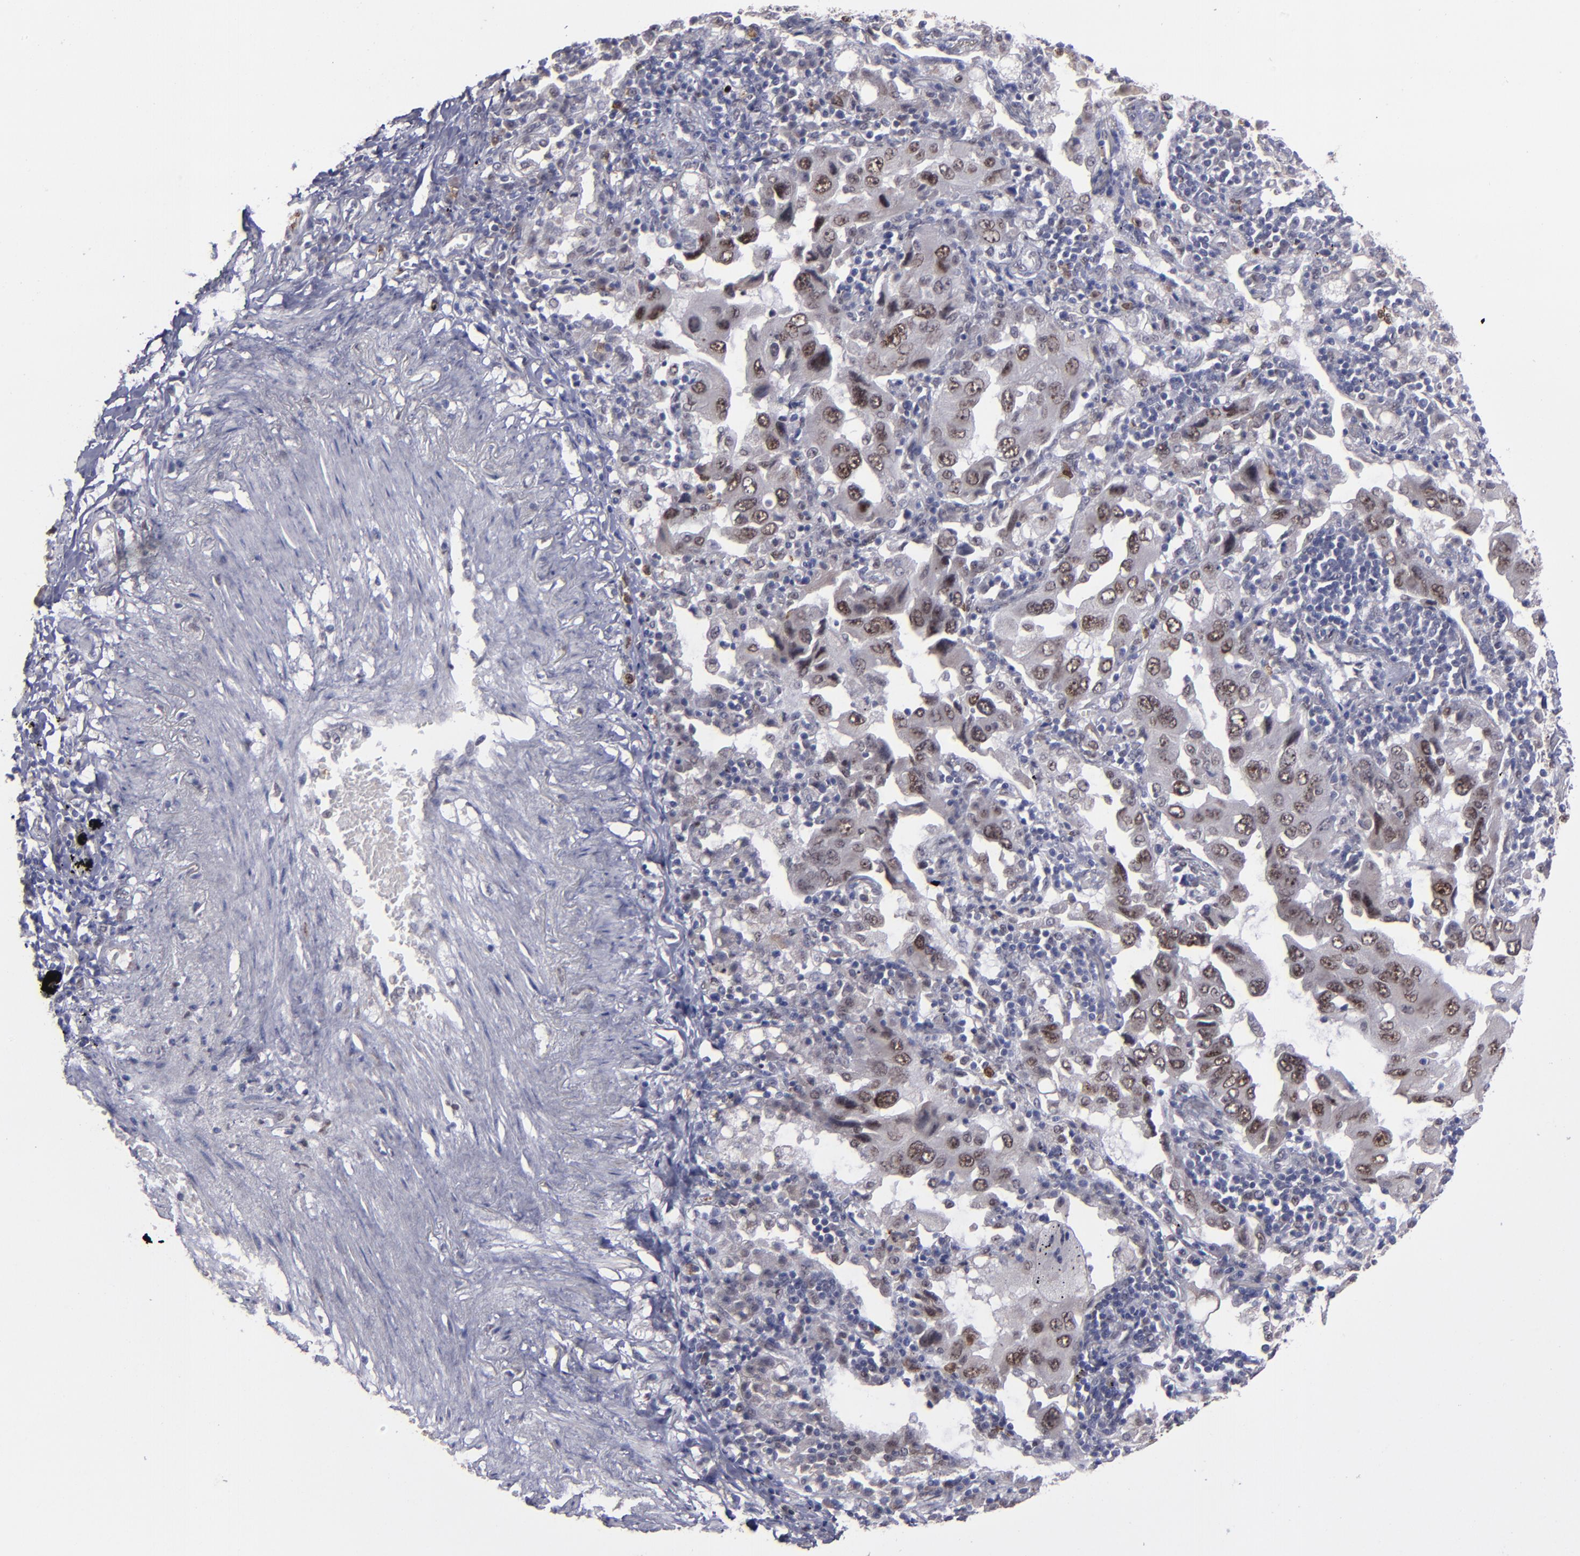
{"staining": {"intensity": "moderate", "quantity": ">75%", "location": "nuclear"}, "tissue": "lung cancer", "cell_type": "Tumor cells", "image_type": "cancer", "snomed": [{"axis": "morphology", "description": "Adenocarcinoma, NOS"}, {"axis": "topography", "description": "Lung"}], "caption": "This is an image of immunohistochemistry staining of lung cancer (adenocarcinoma), which shows moderate staining in the nuclear of tumor cells.", "gene": "RREB1", "patient": {"sex": "female", "age": 65}}